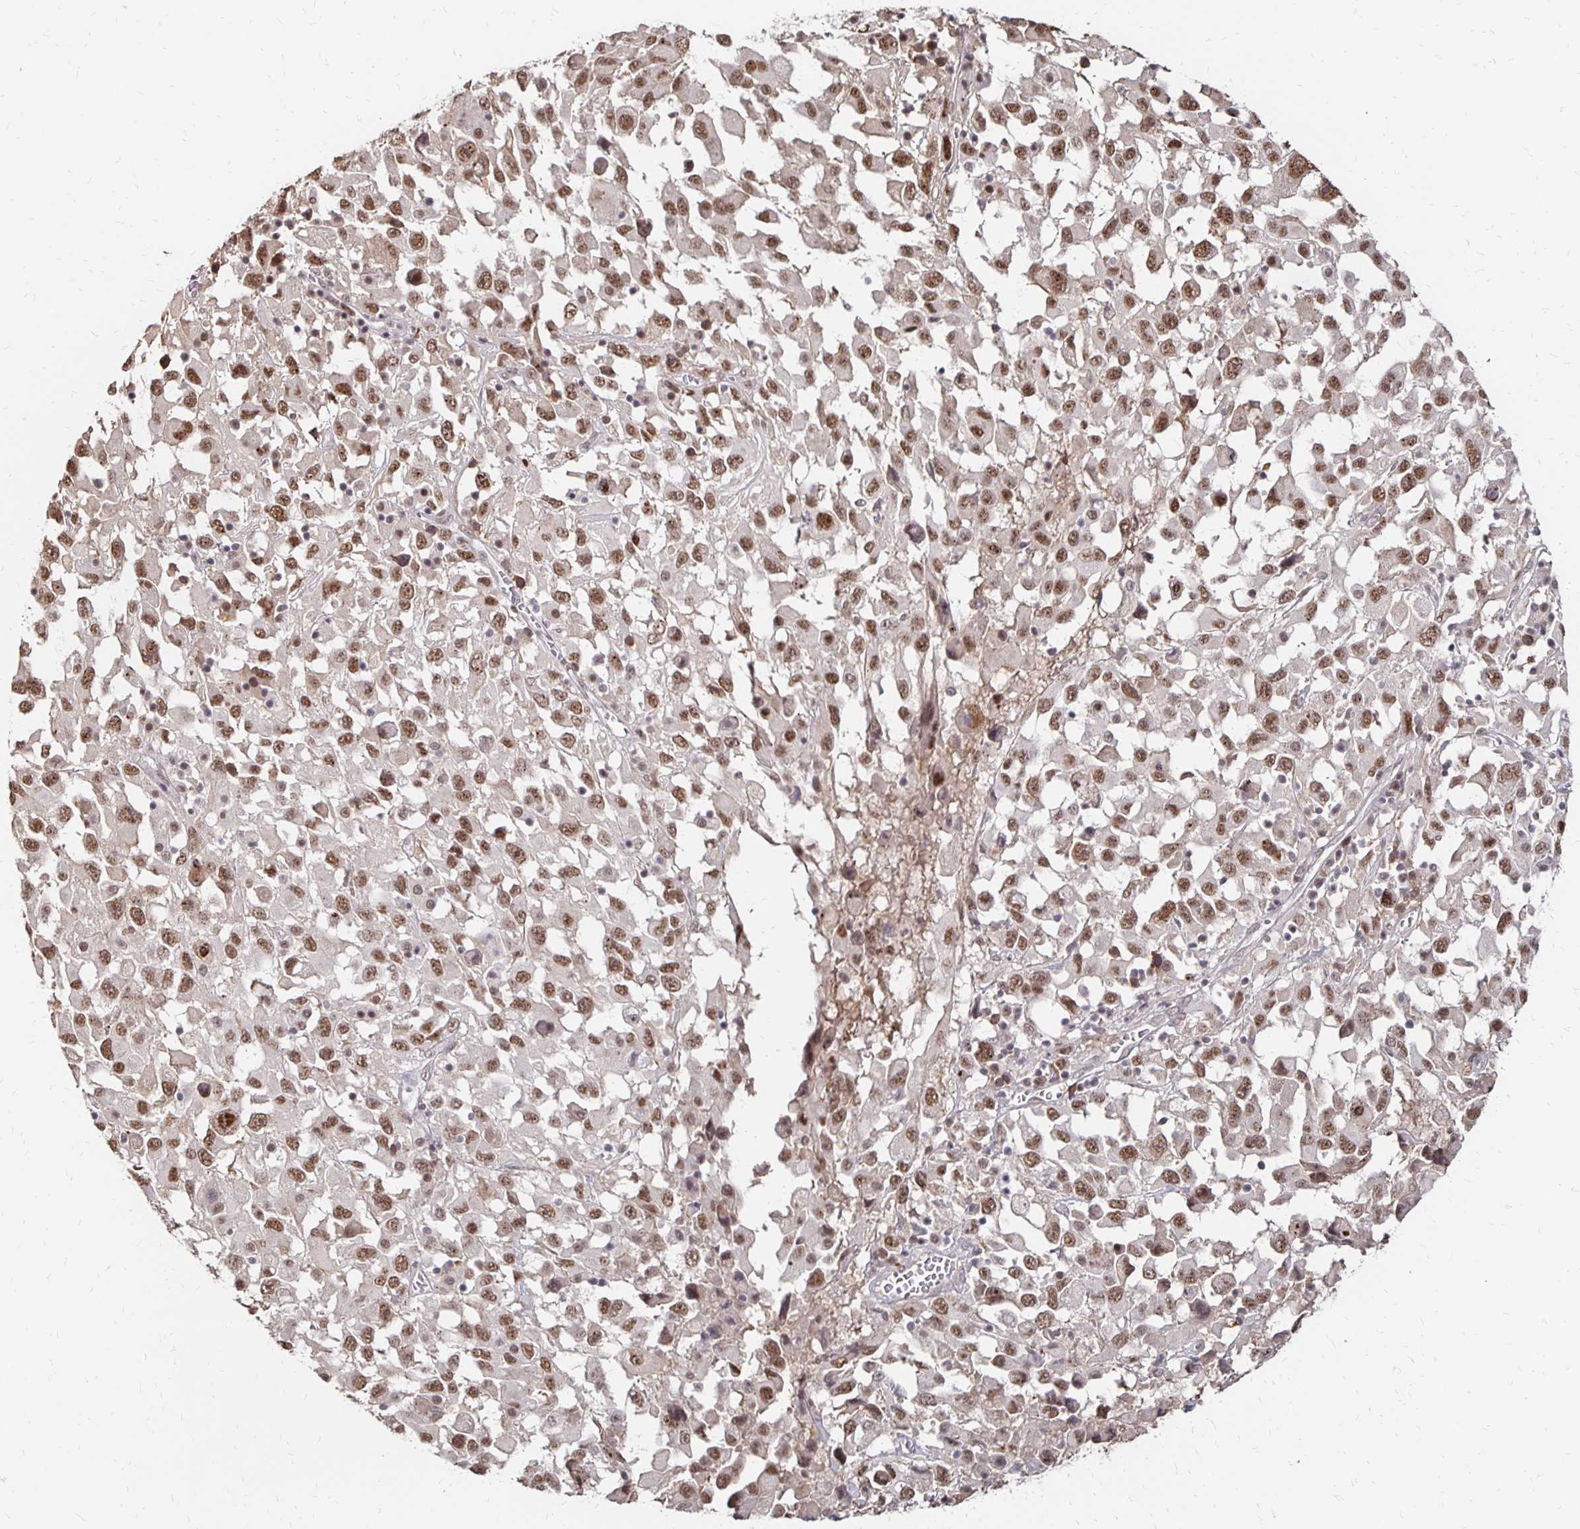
{"staining": {"intensity": "moderate", "quantity": ">75%", "location": "nuclear"}, "tissue": "melanoma", "cell_type": "Tumor cells", "image_type": "cancer", "snomed": [{"axis": "morphology", "description": "Malignant melanoma, Metastatic site"}, {"axis": "topography", "description": "Soft tissue"}], "caption": "Brown immunohistochemical staining in human melanoma displays moderate nuclear staining in about >75% of tumor cells.", "gene": "CLASRP", "patient": {"sex": "male", "age": 50}}